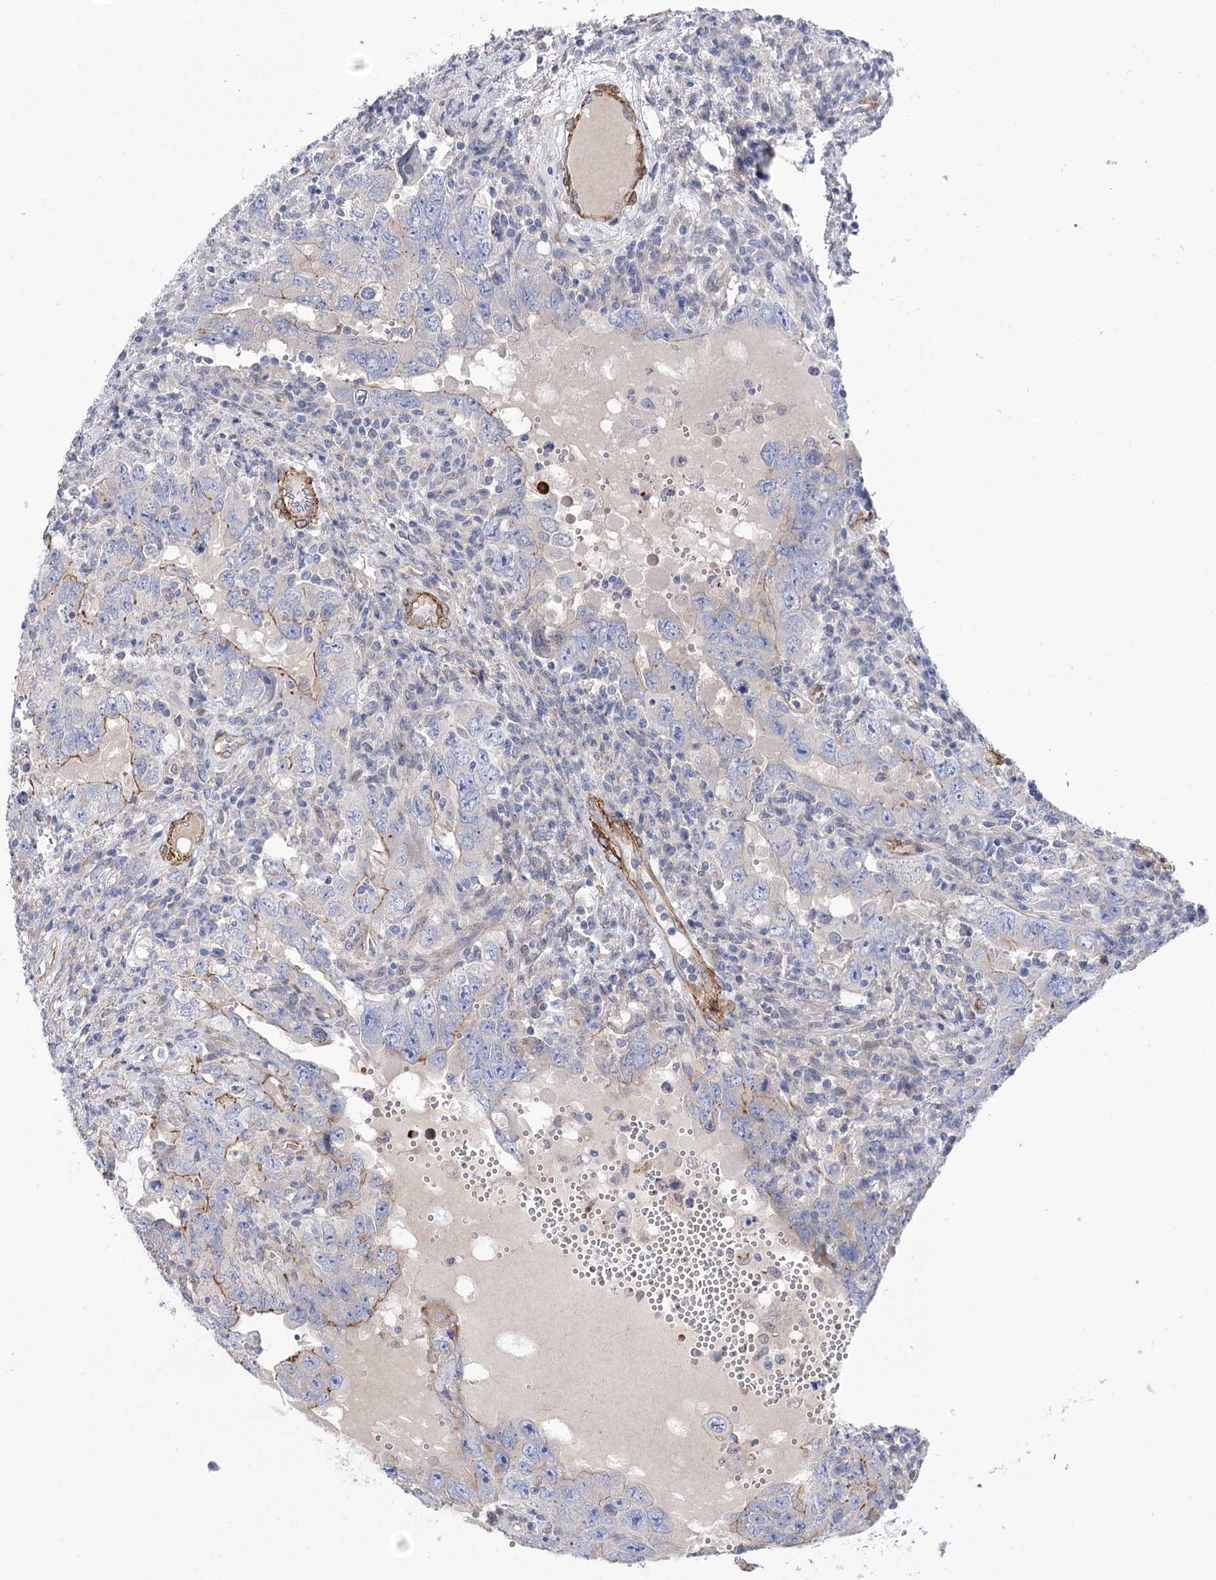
{"staining": {"intensity": "moderate", "quantity": "<25%", "location": "cytoplasmic/membranous"}, "tissue": "testis cancer", "cell_type": "Tumor cells", "image_type": "cancer", "snomed": [{"axis": "morphology", "description": "Carcinoma, Embryonal, NOS"}, {"axis": "topography", "description": "Testis"}], "caption": "Immunohistochemistry (IHC) of testis cancer (embryonal carcinoma) displays low levels of moderate cytoplasmic/membranous positivity in approximately <25% of tumor cells. The protein of interest is shown in brown color, while the nuclei are stained blue.", "gene": "WASHC3", "patient": {"sex": "male", "age": 26}}